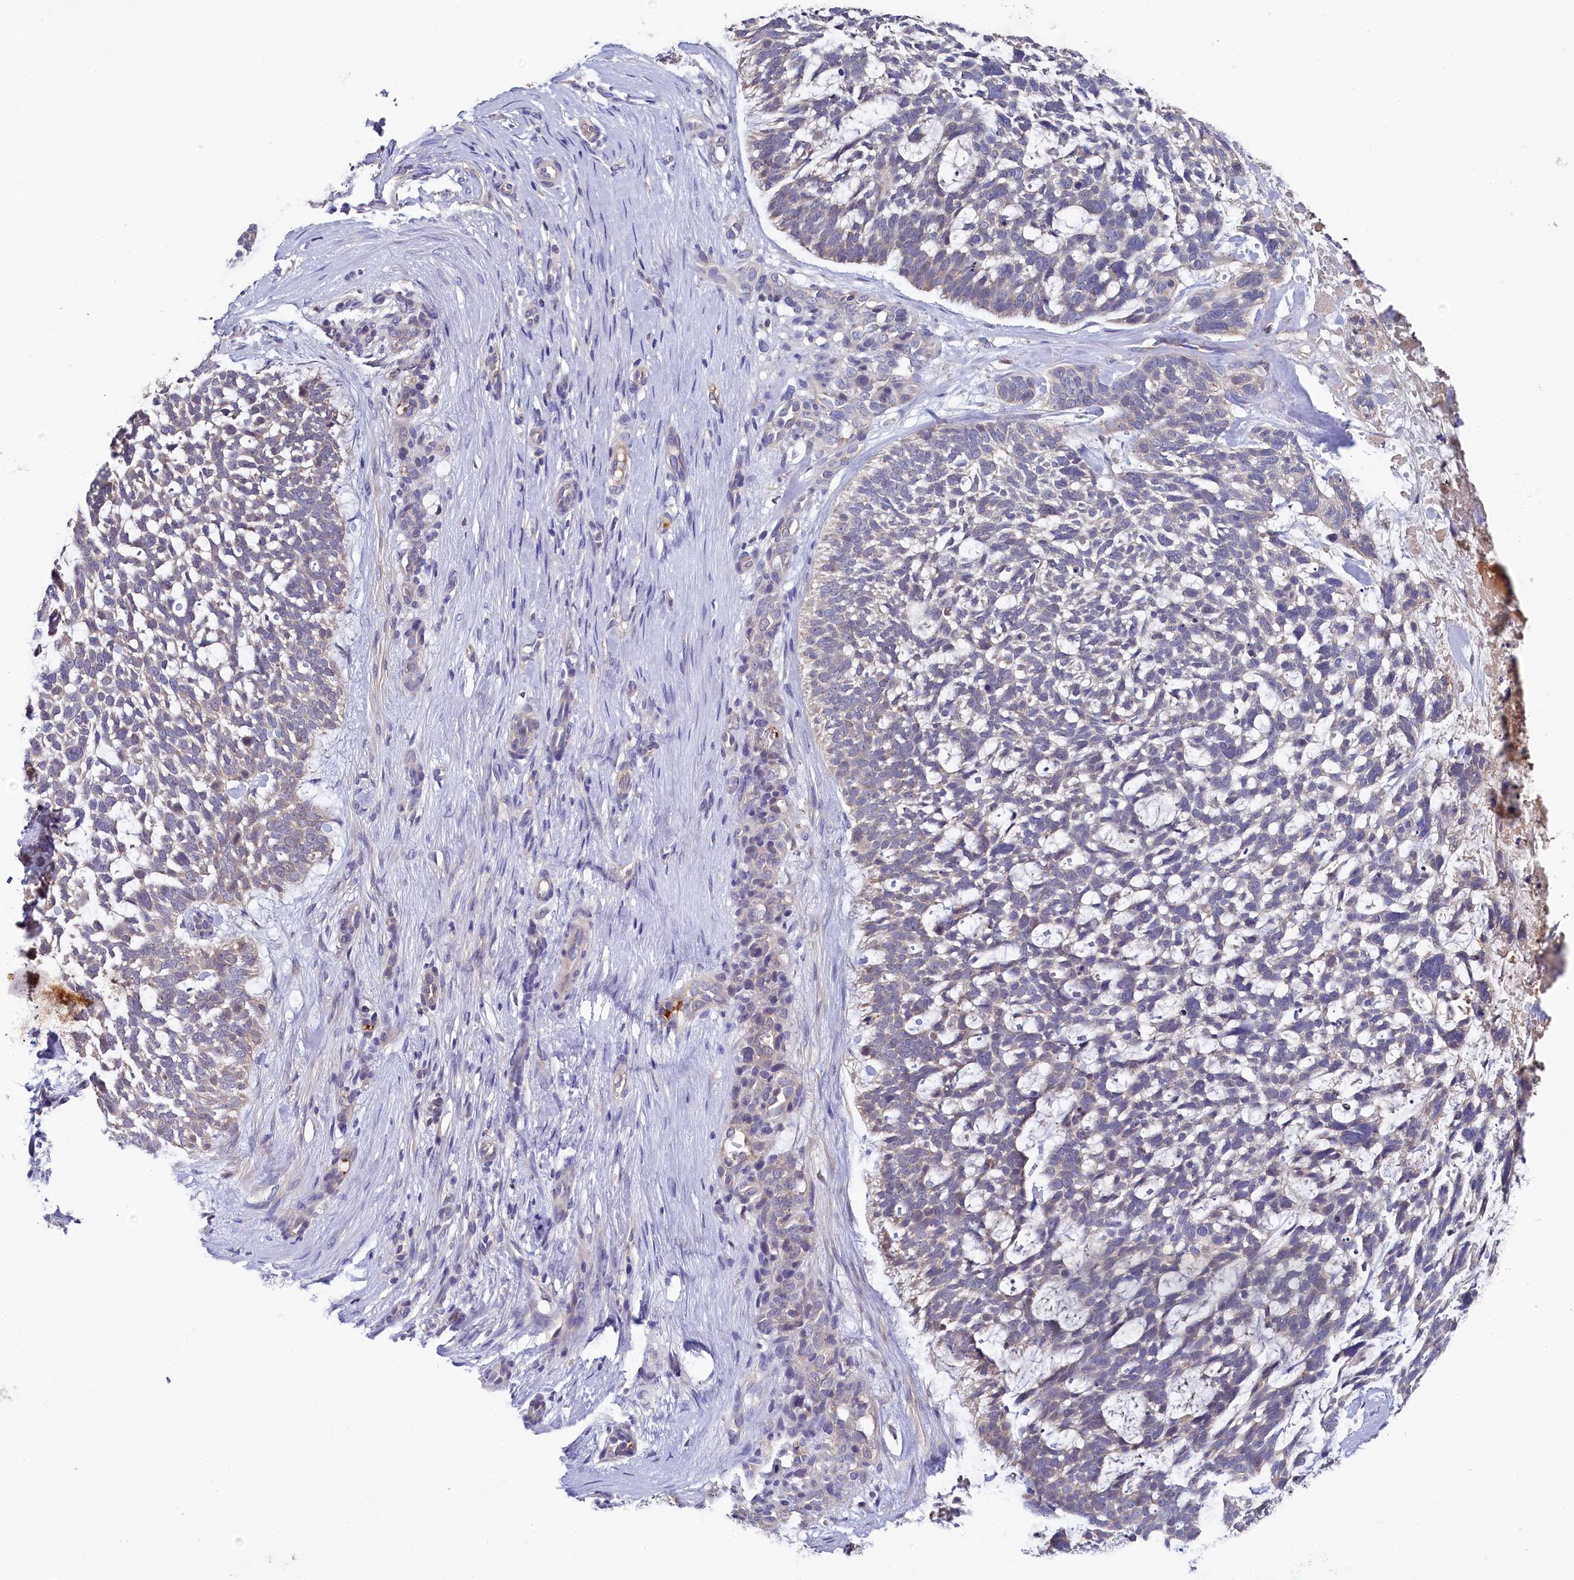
{"staining": {"intensity": "negative", "quantity": "none", "location": "none"}, "tissue": "skin cancer", "cell_type": "Tumor cells", "image_type": "cancer", "snomed": [{"axis": "morphology", "description": "Basal cell carcinoma"}, {"axis": "topography", "description": "Skin"}], "caption": "IHC photomicrograph of skin basal cell carcinoma stained for a protein (brown), which reveals no staining in tumor cells.", "gene": "SPINK9", "patient": {"sex": "male", "age": 88}}